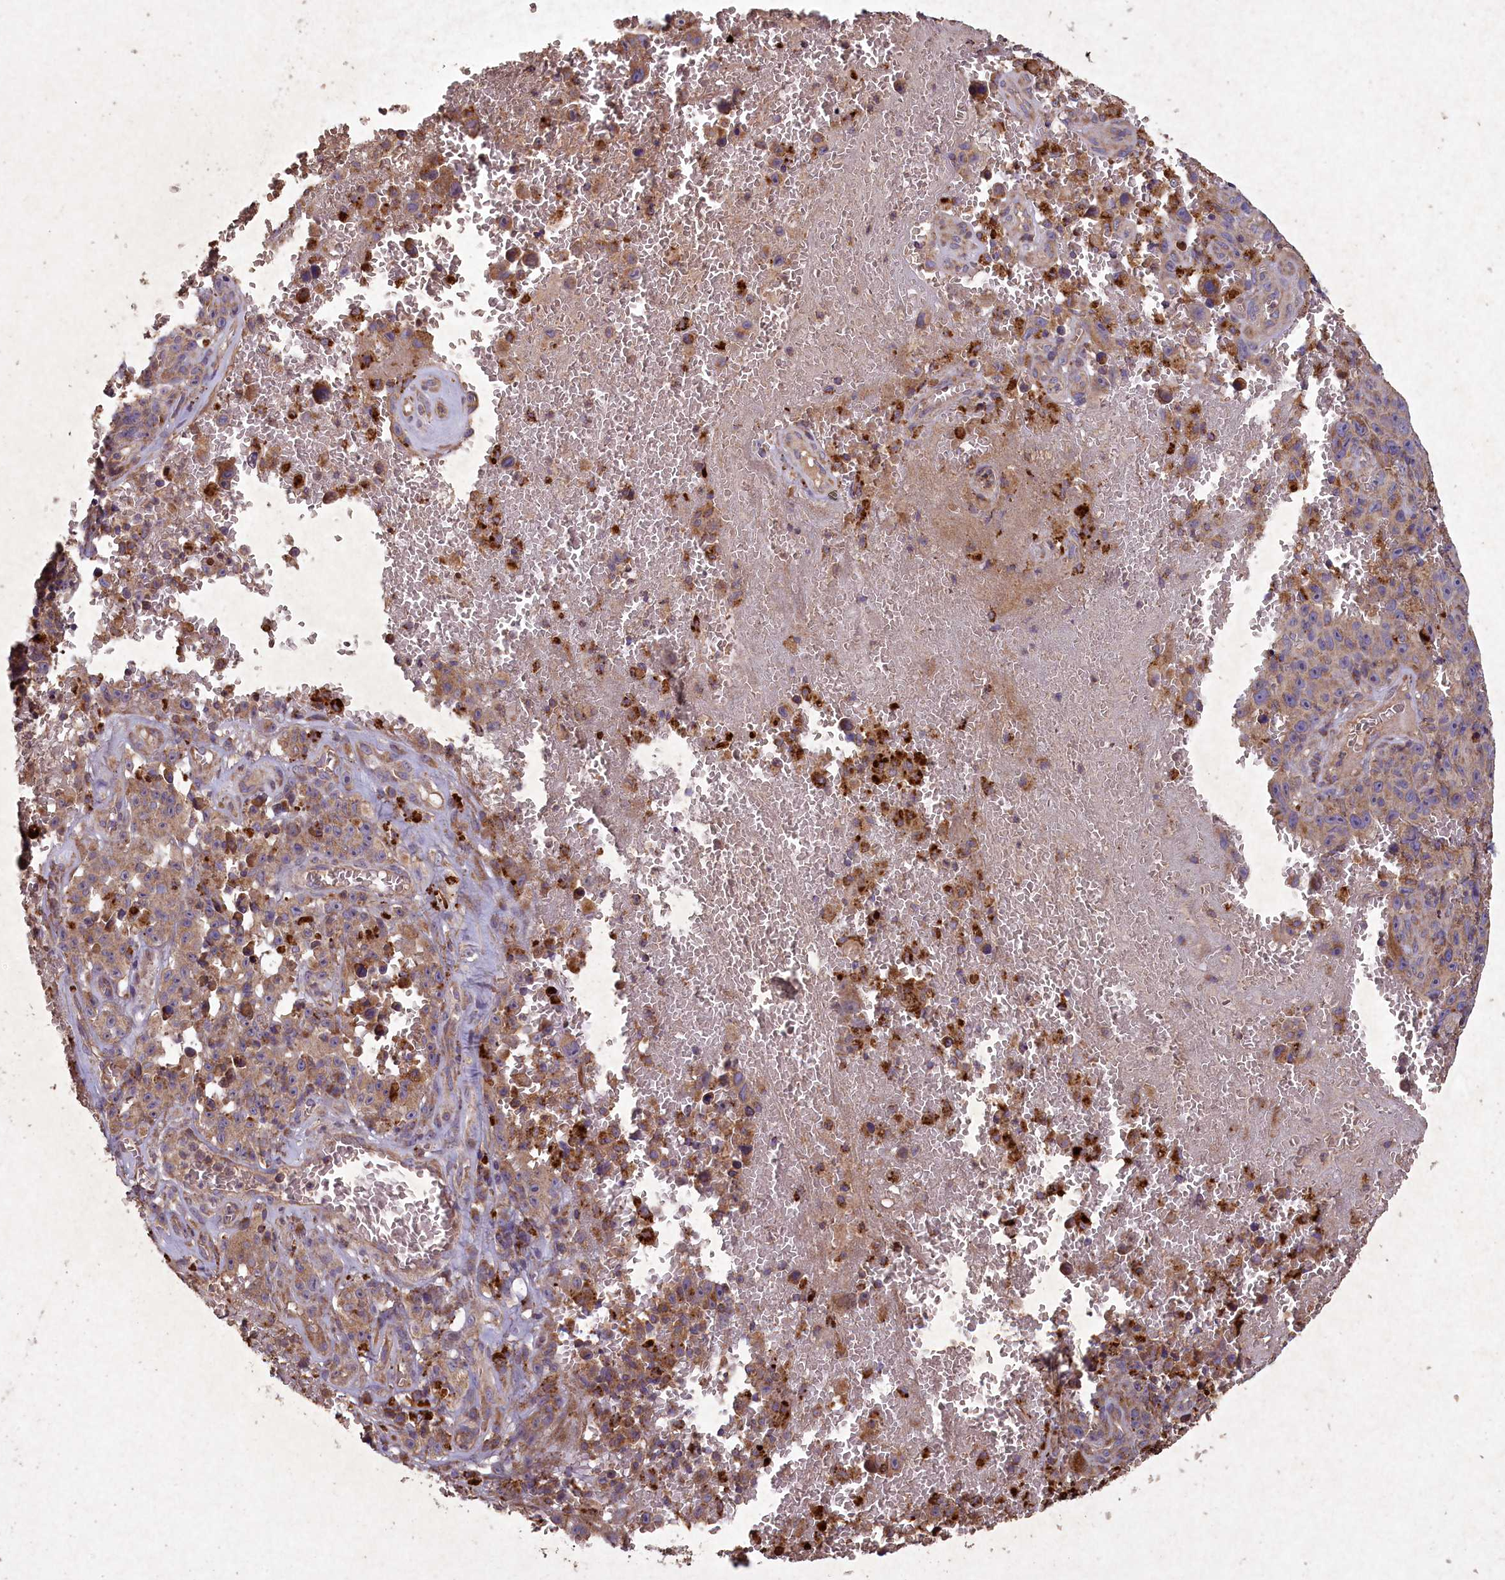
{"staining": {"intensity": "moderate", "quantity": ">75%", "location": "cytoplasmic/membranous"}, "tissue": "melanoma", "cell_type": "Tumor cells", "image_type": "cancer", "snomed": [{"axis": "morphology", "description": "Malignant melanoma, NOS"}, {"axis": "topography", "description": "Skin"}], "caption": "Immunohistochemistry (IHC) of melanoma exhibits medium levels of moderate cytoplasmic/membranous positivity in about >75% of tumor cells. (Stains: DAB in brown, nuclei in blue, Microscopy: brightfield microscopy at high magnification).", "gene": "CIAO2B", "patient": {"sex": "female", "age": 82}}